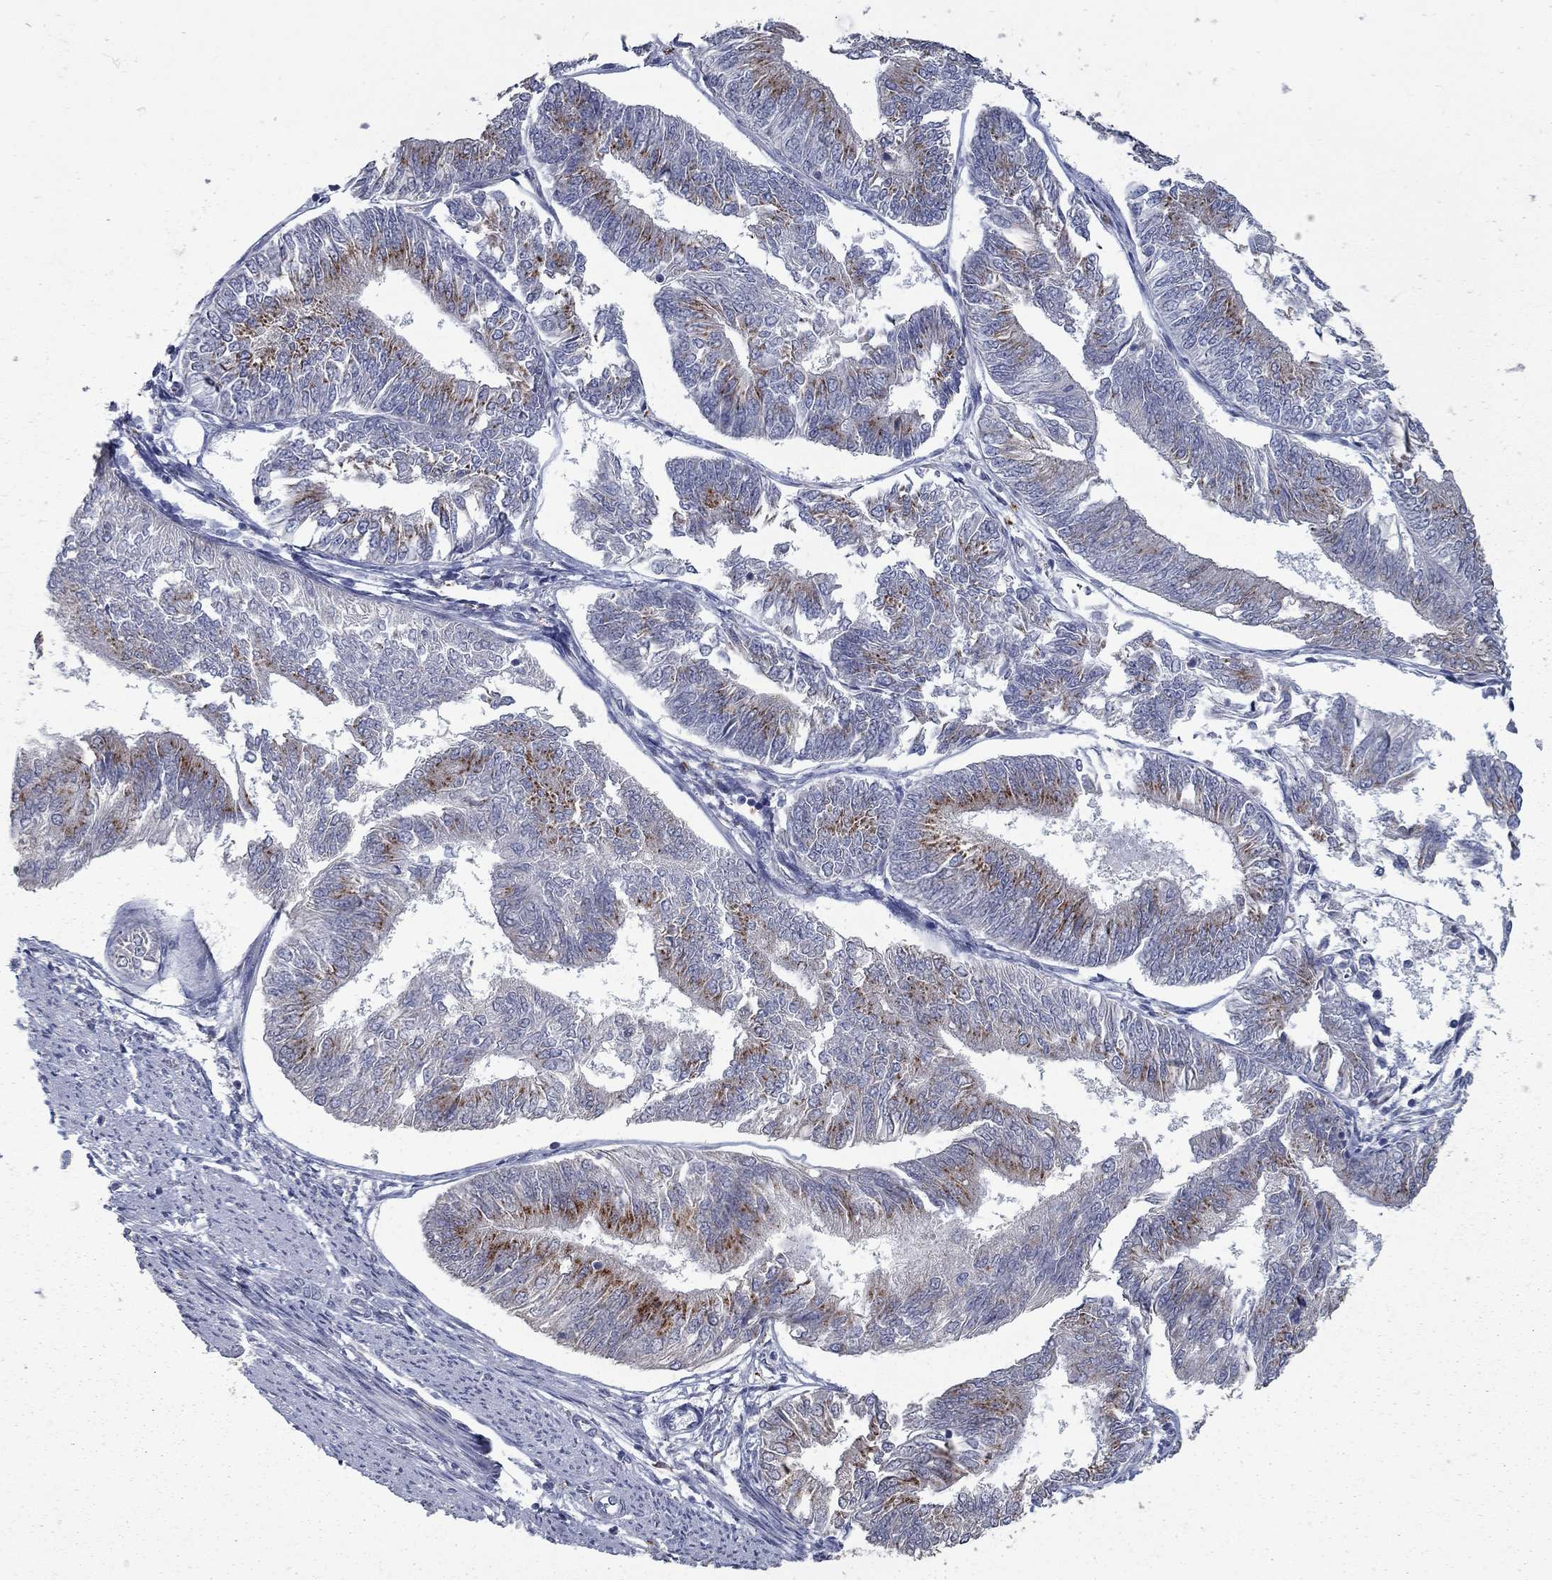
{"staining": {"intensity": "strong", "quantity": "<25%", "location": "cytoplasmic/membranous"}, "tissue": "endometrial cancer", "cell_type": "Tumor cells", "image_type": "cancer", "snomed": [{"axis": "morphology", "description": "Adenocarcinoma, NOS"}, {"axis": "topography", "description": "Endometrium"}], "caption": "Protein expression analysis of human endometrial adenocarcinoma reveals strong cytoplasmic/membranous positivity in about <25% of tumor cells.", "gene": "KIAA0319L", "patient": {"sex": "female", "age": 58}}